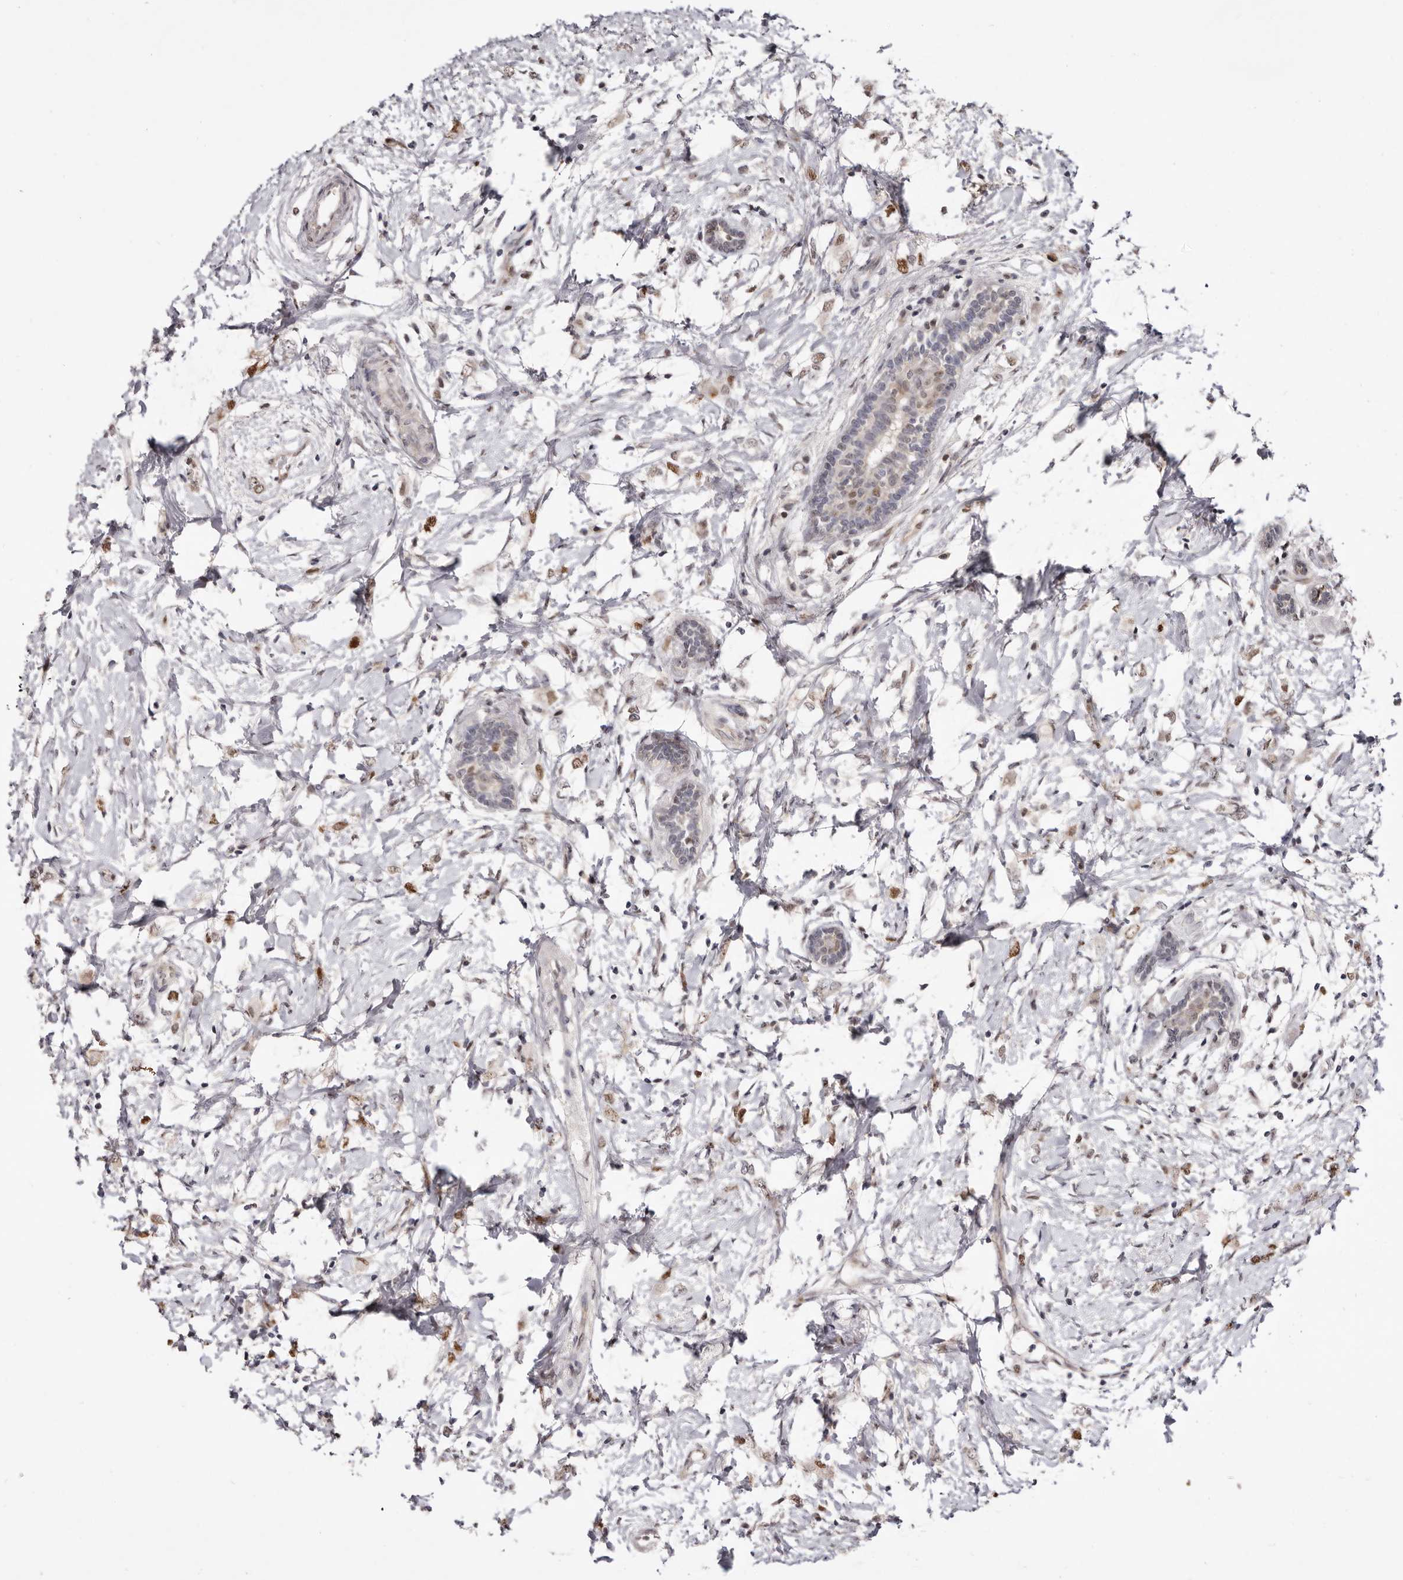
{"staining": {"intensity": "weak", "quantity": ">75%", "location": "nuclear"}, "tissue": "breast cancer", "cell_type": "Tumor cells", "image_type": "cancer", "snomed": [{"axis": "morphology", "description": "Normal tissue, NOS"}, {"axis": "morphology", "description": "Lobular carcinoma"}, {"axis": "topography", "description": "Breast"}], "caption": "A high-resolution photomicrograph shows IHC staining of breast cancer, which exhibits weak nuclear expression in about >75% of tumor cells.", "gene": "NOTCH1", "patient": {"sex": "female", "age": 47}}